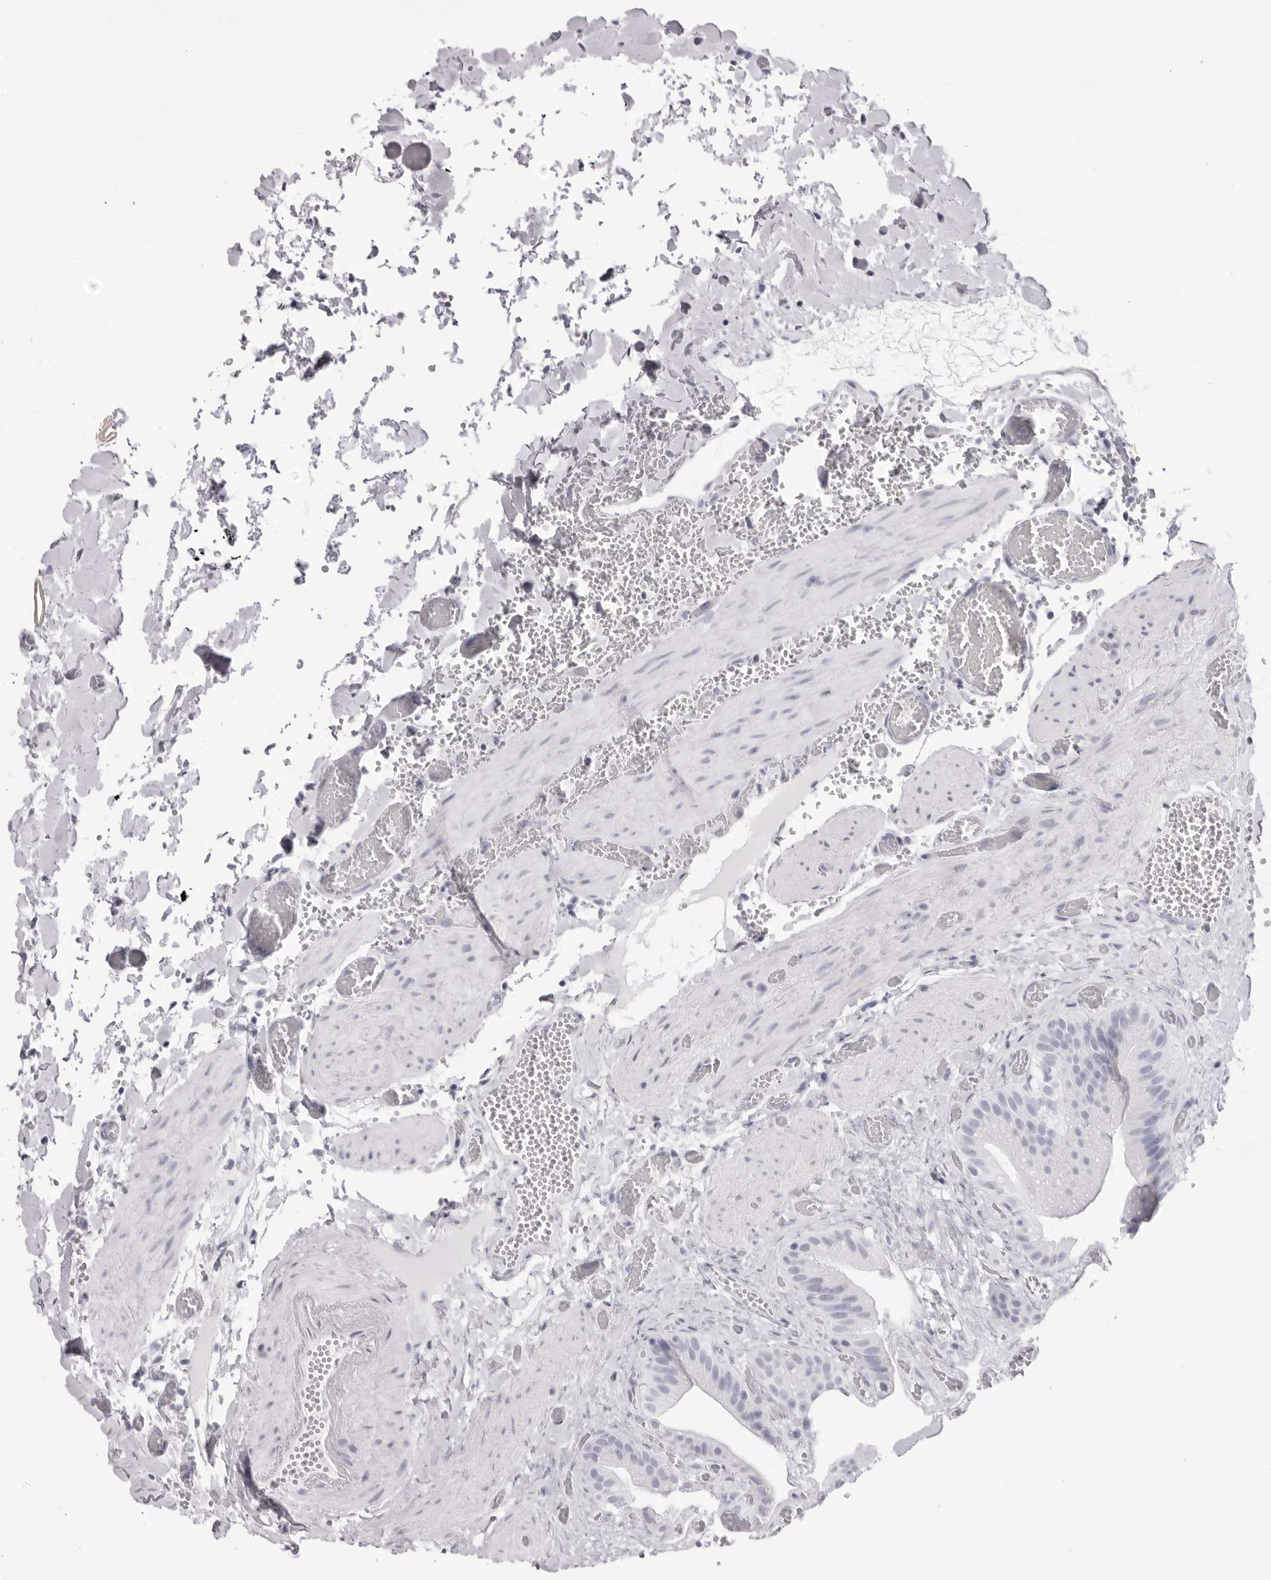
{"staining": {"intensity": "negative", "quantity": "none", "location": "none"}, "tissue": "gallbladder", "cell_type": "Glandular cells", "image_type": "normal", "snomed": [{"axis": "morphology", "description": "Normal tissue, NOS"}, {"axis": "topography", "description": "Gallbladder"}], "caption": "Micrograph shows no significant protein staining in glandular cells of benign gallbladder. (Stains: DAB (3,3'-diaminobenzidine) IHC with hematoxylin counter stain, Microscopy: brightfield microscopy at high magnification).", "gene": "TMOD4", "patient": {"sex": "female", "age": 64}}